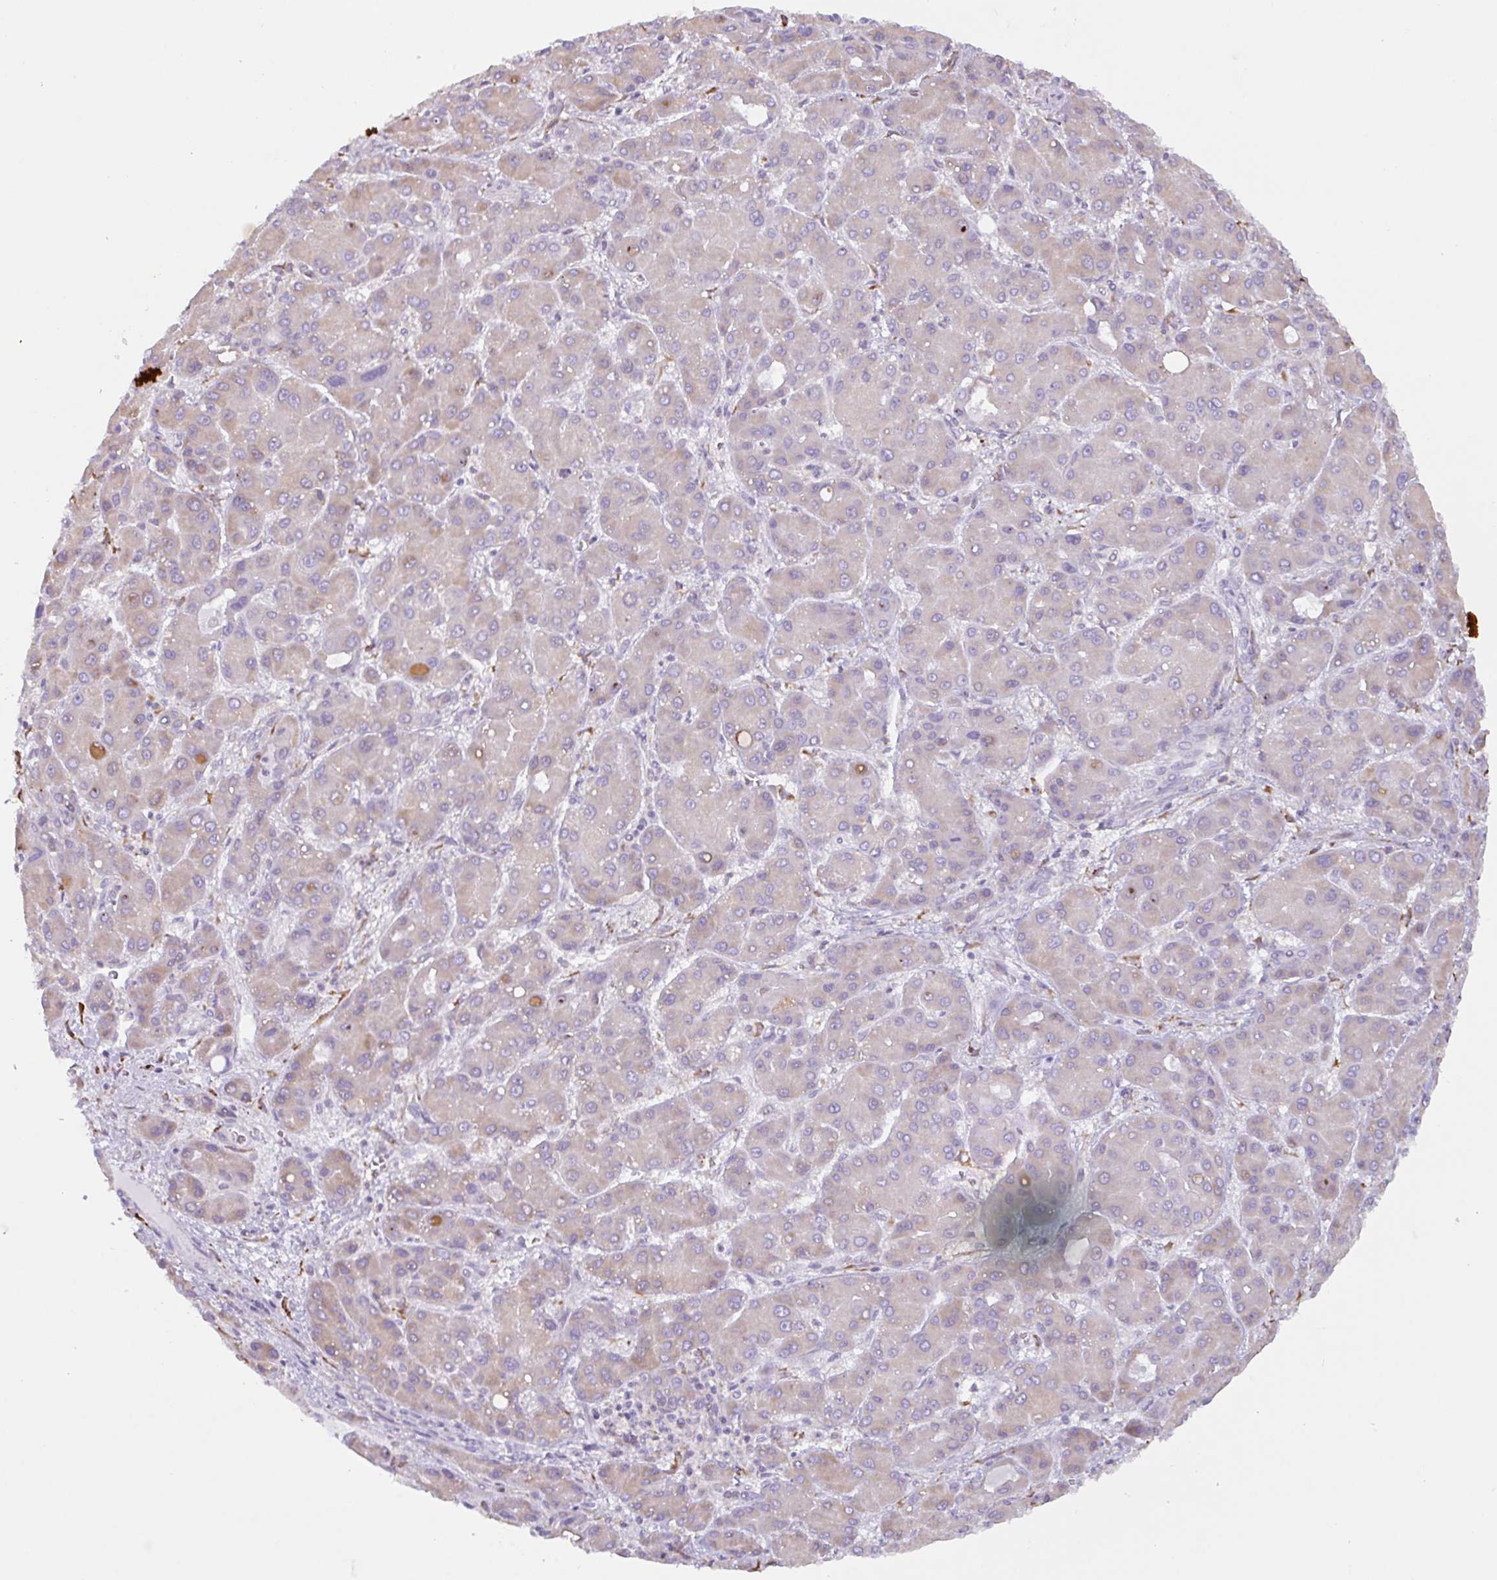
{"staining": {"intensity": "negative", "quantity": "none", "location": "none"}, "tissue": "liver cancer", "cell_type": "Tumor cells", "image_type": "cancer", "snomed": [{"axis": "morphology", "description": "Carcinoma, Hepatocellular, NOS"}, {"axis": "topography", "description": "Liver"}], "caption": "The micrograph exhibits no significant positivity in tumor cells of hepatocellular carcinoma (liver).", "gene": "DOK4", "patient": {"sex": "male", "age": 55}}